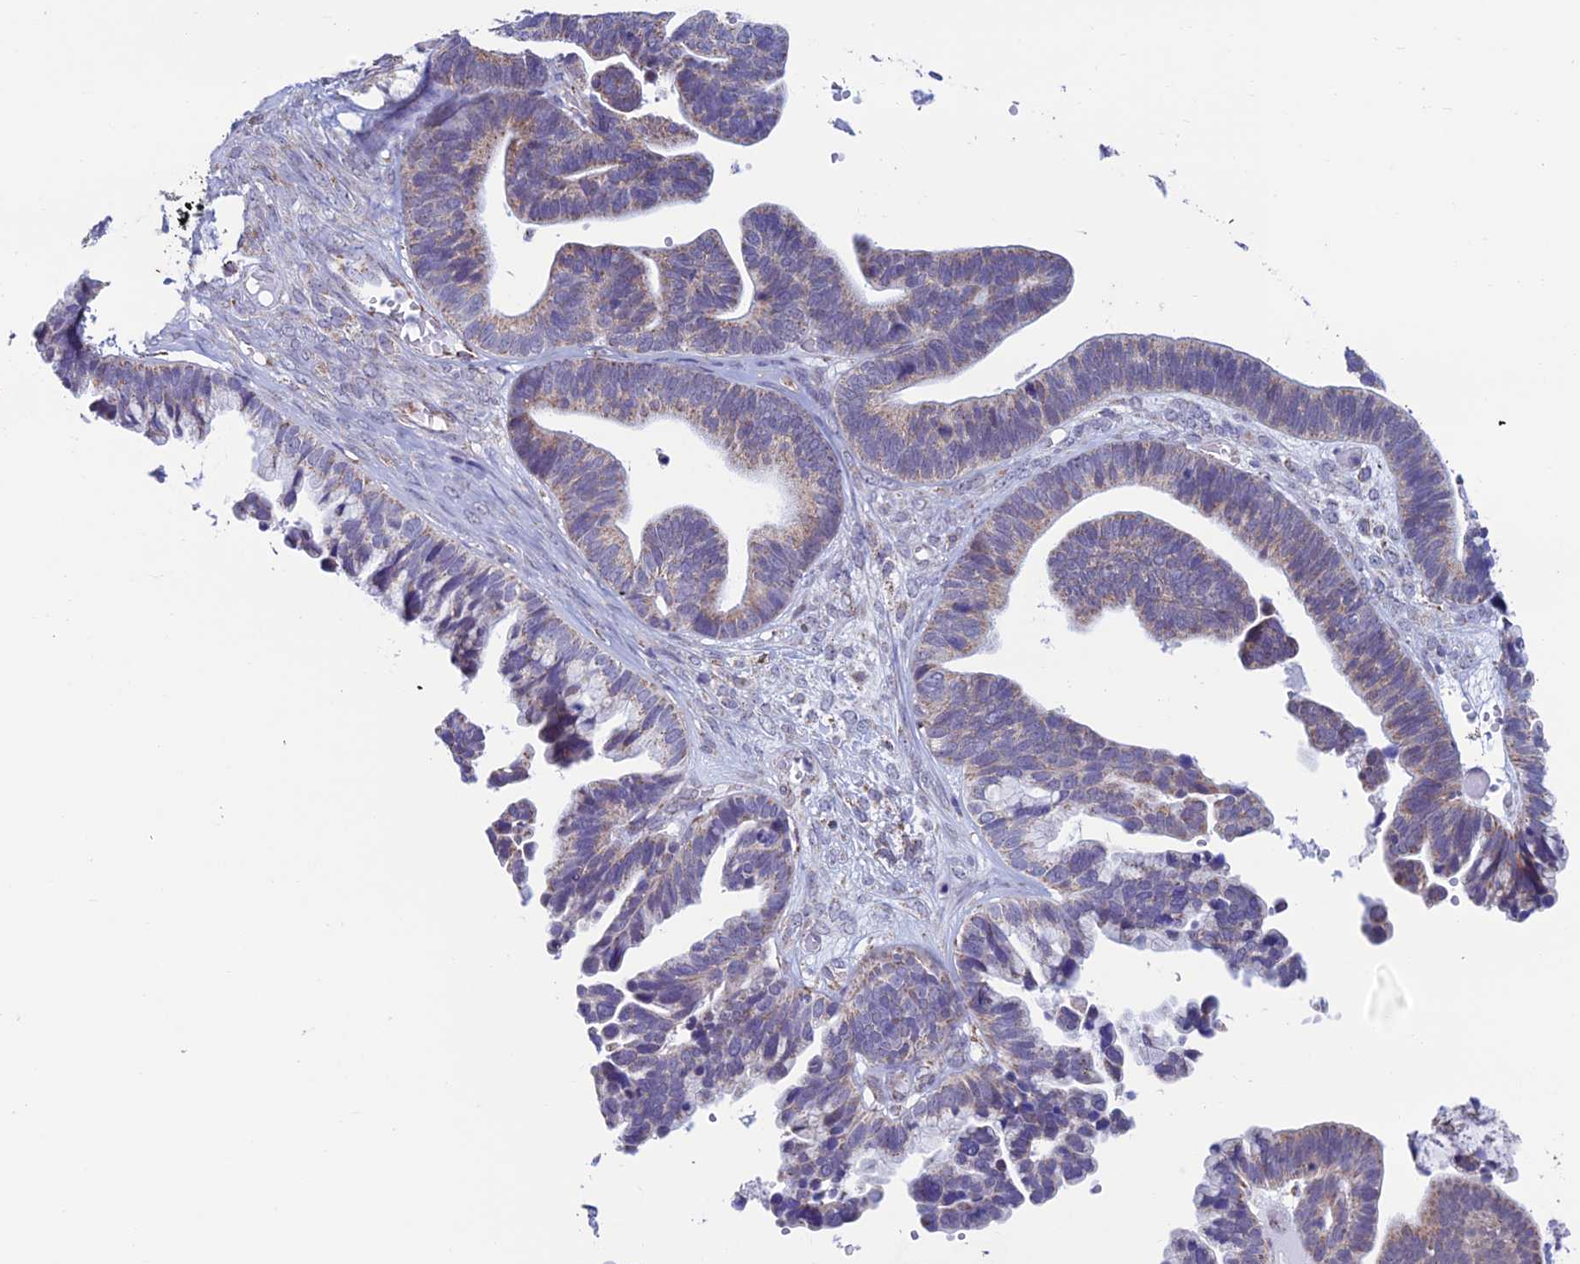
{"staining": {"intensity": "weak", "quantity": ">75%", "location": "cytoplasmic/membranous"}, "tissue": "ovarian cancer", "cell_type": "Tumor cells", "image_type": "cancer", "snomed": [{"axis": "morphology", "description": "Cystadenocarcinoma, serous, NOS"}, {"axis": "topography", "description": "Ovary"}], "caption": "Immunohistochemical staining of human ovarian cancer (serous cystadenocarcinoma) displays weak cytoplasmic/membranous protein expression in about >75% of tumor cells.", "gene": "ZNG1B", "patient": {"sex": "female", "age": 56}}